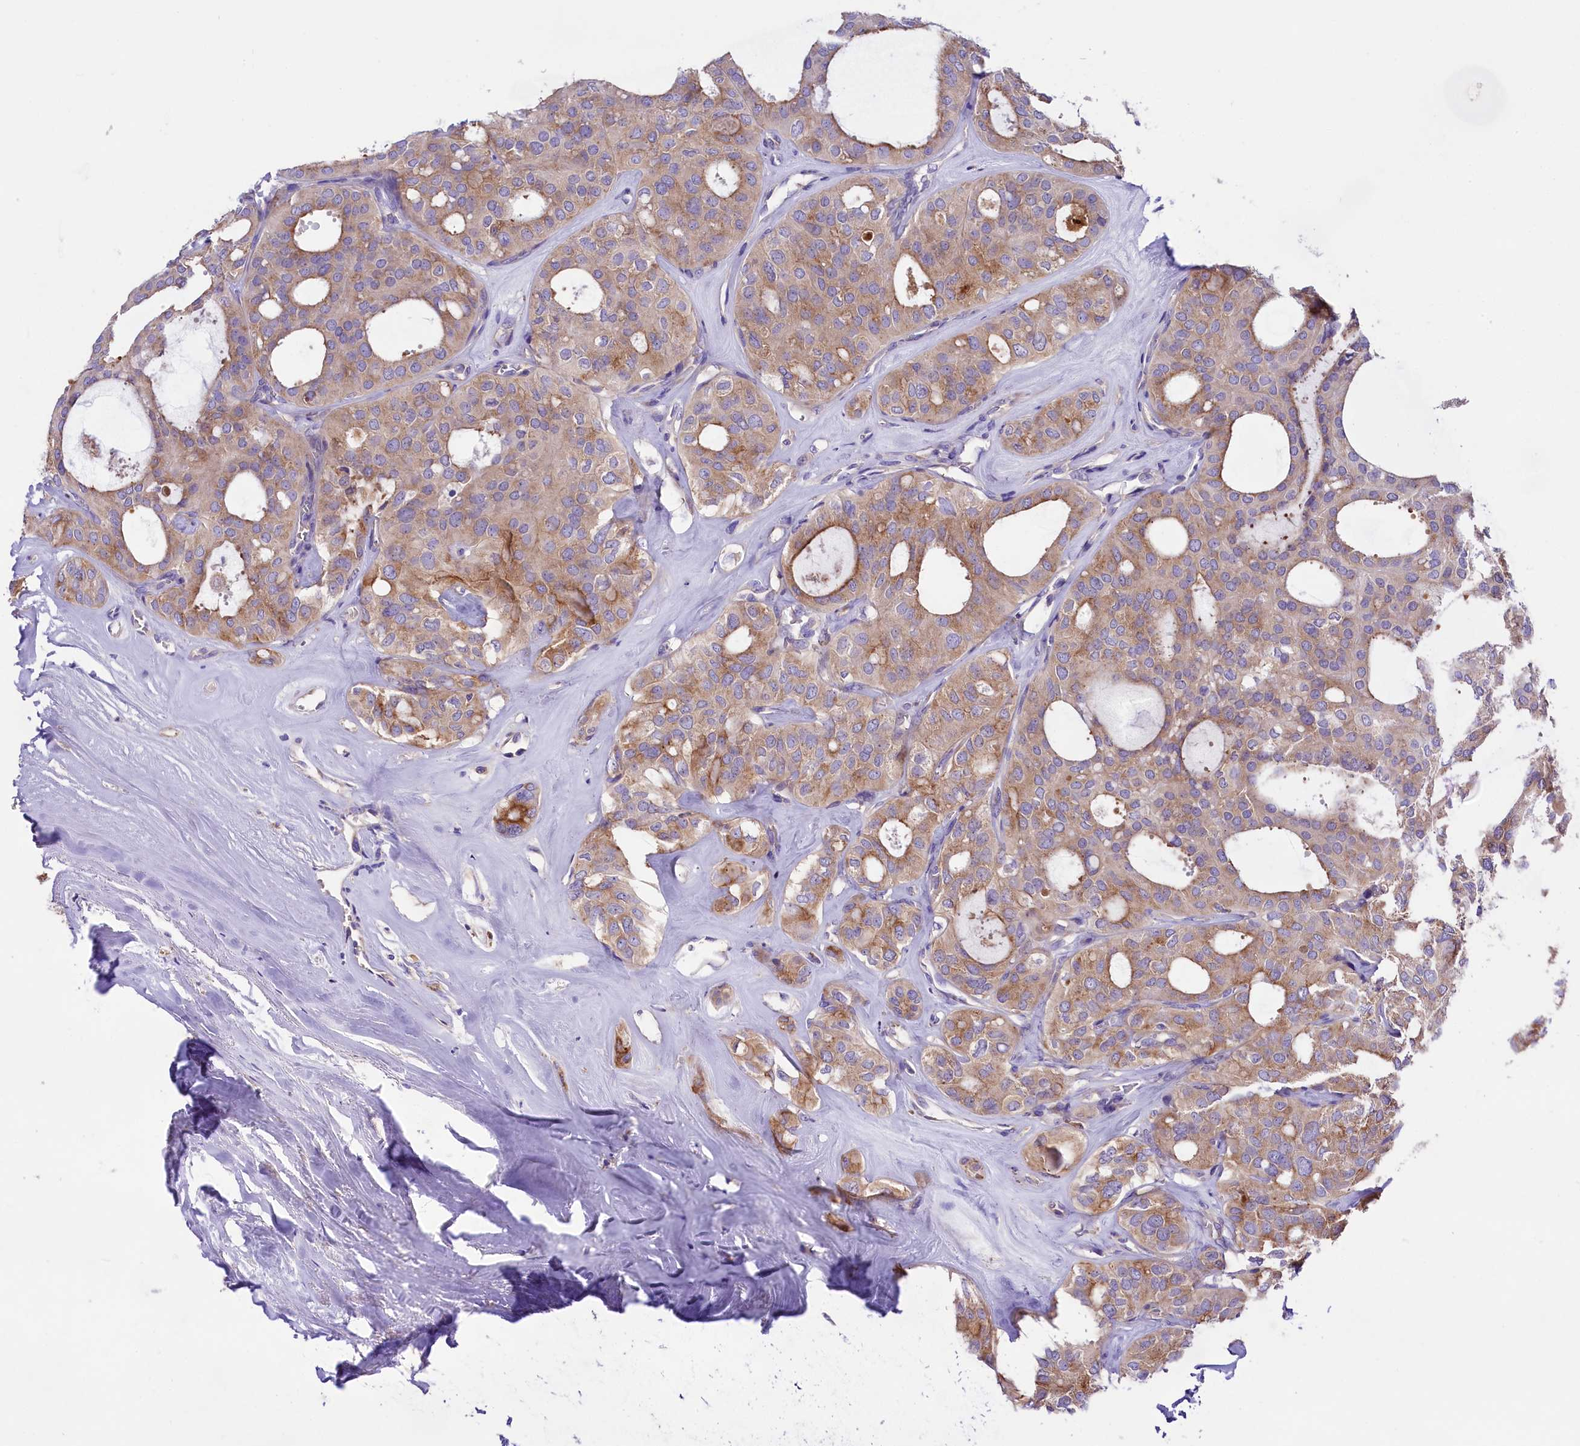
{"staining": {"intensity": "weak", "quantity": "25%-75%", "location": "cytoplasmic/membranous"}, "tissue": "thyroid cancer", "cell_type": "Tumor cells", "image_type": "cancer", "snomed": [{"axis": "morphology", "description": "Follicular adenoma carcinoma, NOS"}, {"axis": "topography", "description": "Thyroid gland"}], "caption": "Protein analysis of thyroid follicular adenoma carcinoma tissue displays weak cytoplasmic/membranous staining in approximately 25%-75% of tumor cells. The staining was performed using DAB to visualize the protein expression in brown, while the nuclei were stained in blue with hematoxylin (Magnification: 20x).", "gene": "PEMT", "patient": {"sex": "male", "age": 75}}